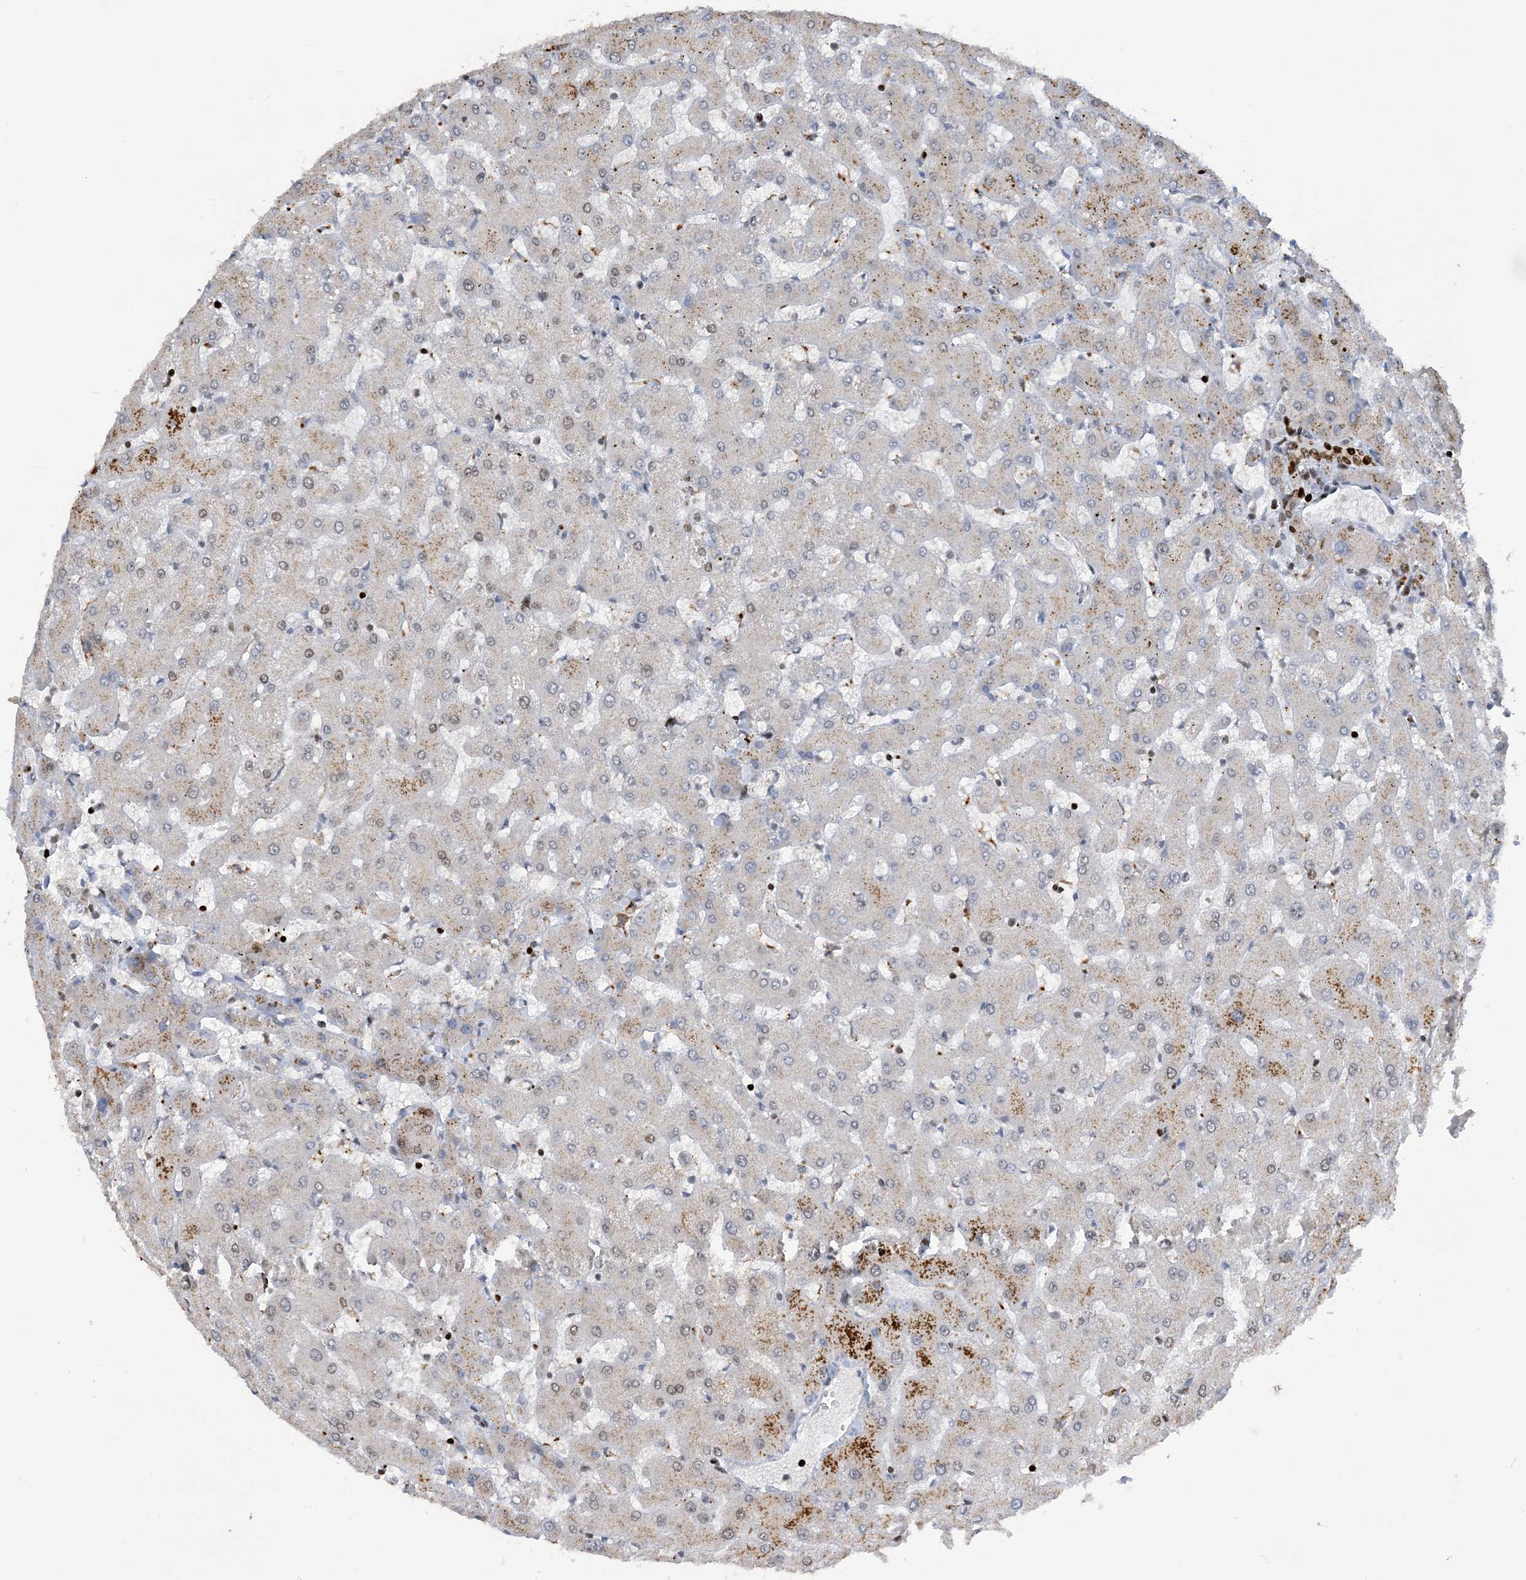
{"staining": {"intensity": "moderate", "quantity": ">75%", "location": "nuclear"}, "tissue": "liver", "cell_type": "Cholangiocytes", "image_type": "normal", "snomed": [{"axis": "morphology", "description": "Normal tissue, NOS"}, {"axis": "topography", "description": "Liver"}], "caption": "This is a histology image of immunohistochemistry staining of unremarkable liver, which shows moderate expression in the nuclear of cholangiocytes.", "gene": "SLC25A53", "patient": {"sex": "female", "age": 63}}